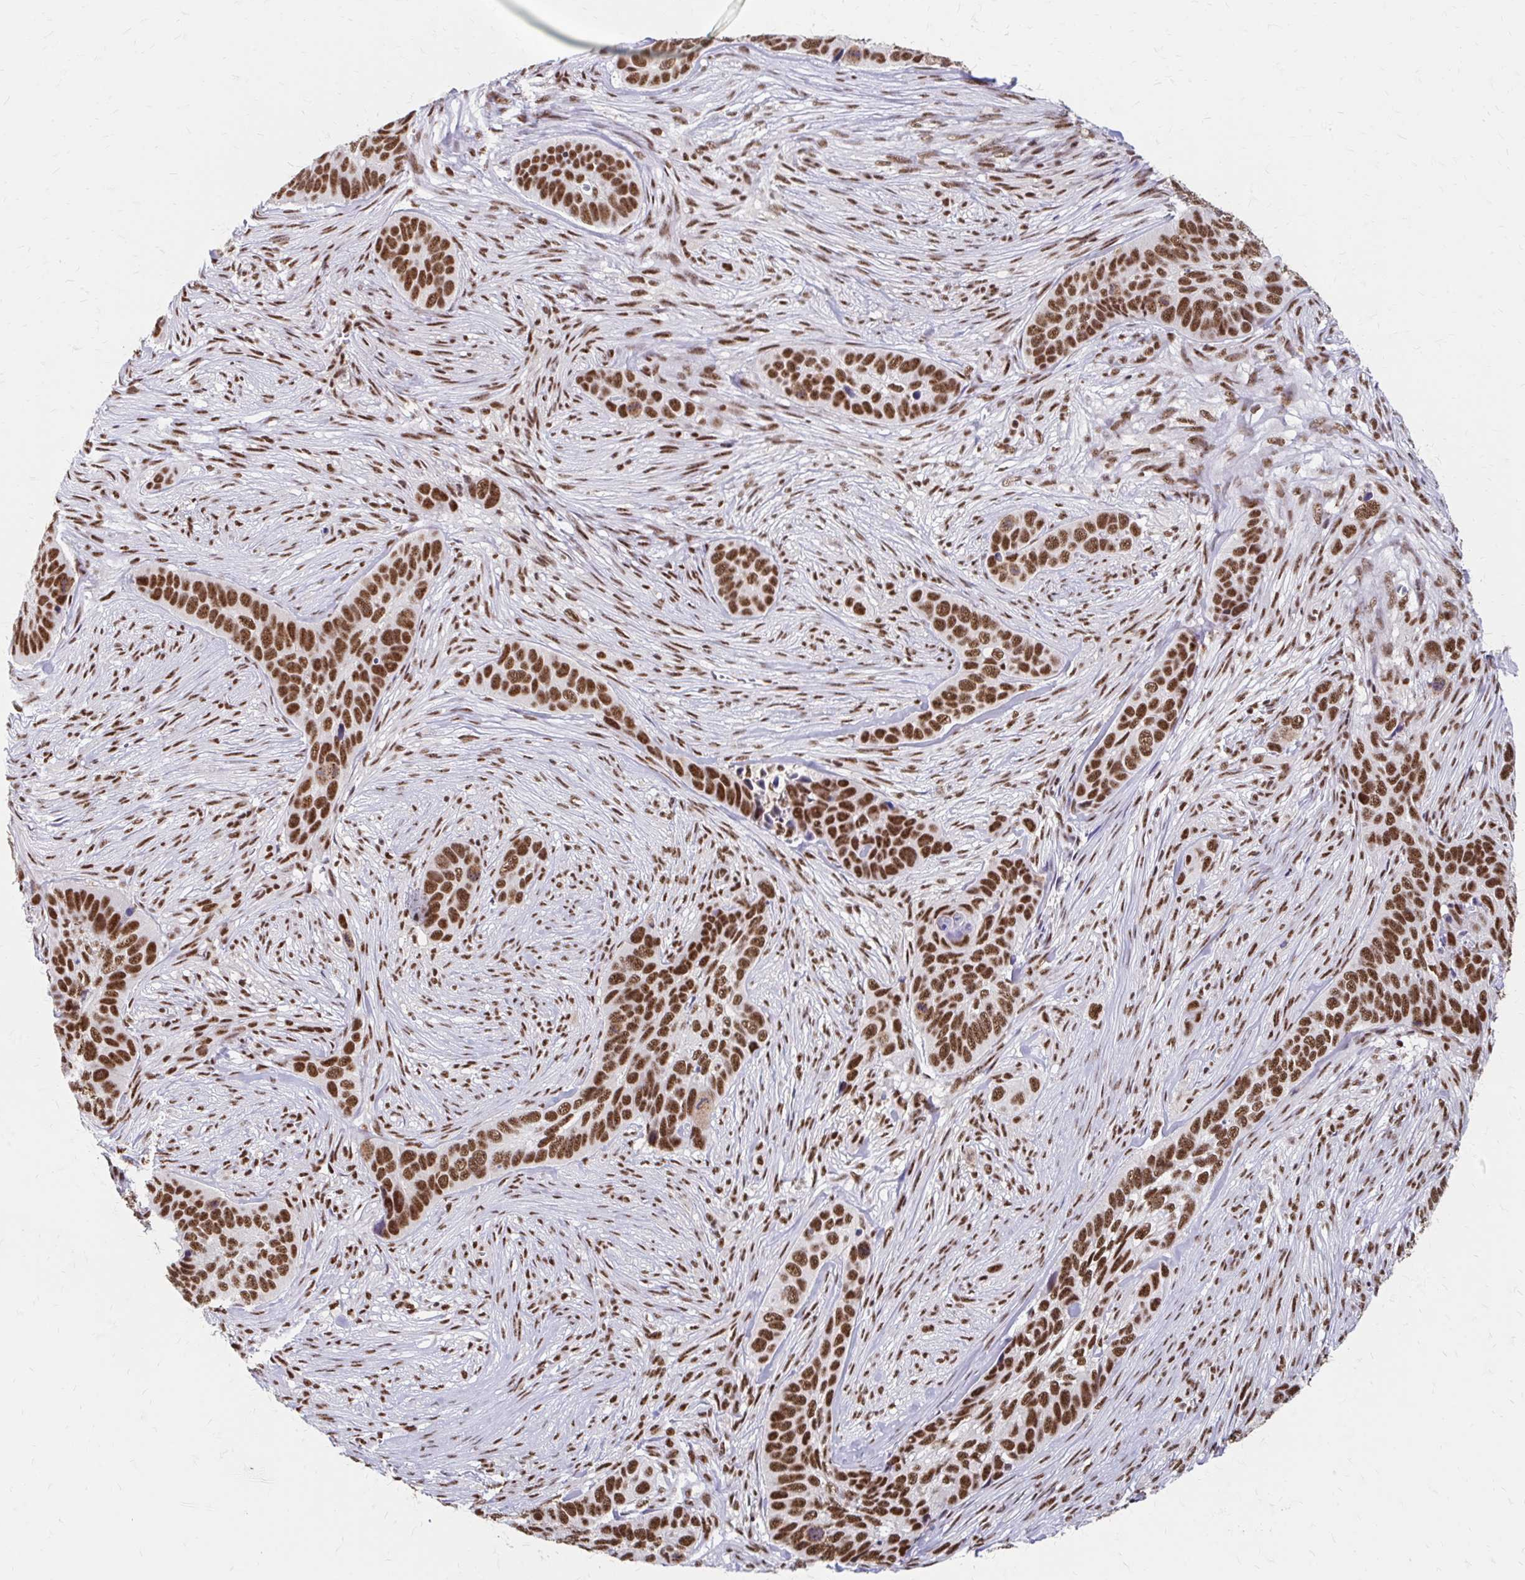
{"staining": {"intensity": "strong", "quantity": ">75%", "location": "nuclear"}, "tissue": "skin cancer", "cell_type": "Tumor cells", "image_type": "cancer", "snomed": [{"axis": "morphology", "description": "Basal cell carcinoma"}, {"axis": "topography", "description": "Skin"}], "caption": "The image demonstrates a brown stain indicating the presence of a protein in the nuclear of tumor cells in basal cell carcinoma (skin).", "gene": "CNKSR3", "patient": {"sex": "female", "age": 82}}